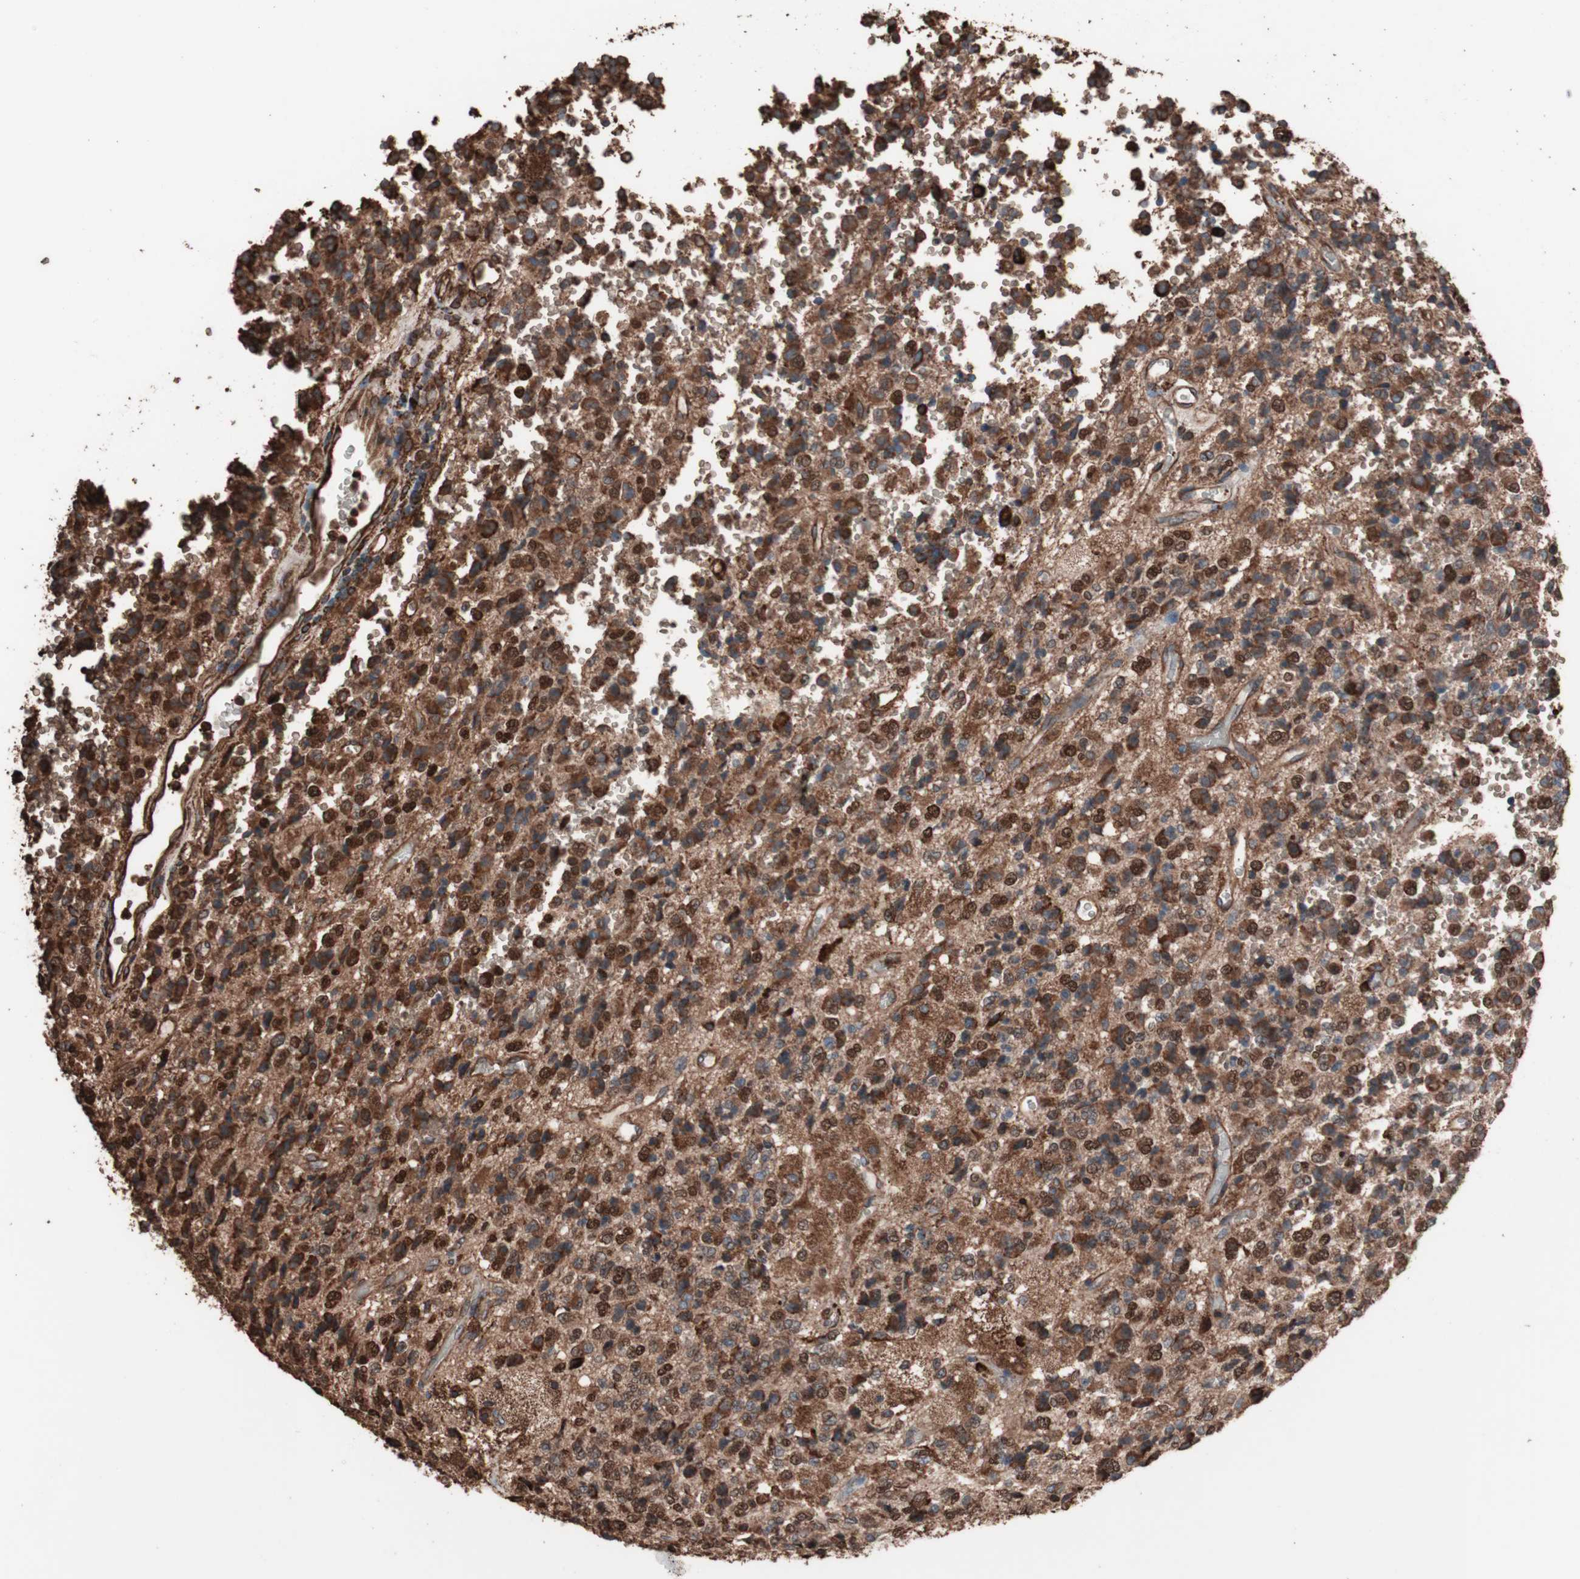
{"staining": {"intensity": "strong", "quantity": ">75%", "location": "cytoplasmic/membranous"}, "tissue": "glioma", "cell_type": "Tumor cells", "image_type": "cancer", "snomed": [{"axis": "morphology", "description": "Glioma, malignant, High grade"}, {"axis": "topography", "description": "pancreas cauda"}], "caption": "An image of human malignant glioma (high-grade) stained for a protein demonstrates strong cytoplasmic/membranous brown staining in tumor cells.", "gene": "HSP90B1", "patient": {"sex": "male", "age": 60}}